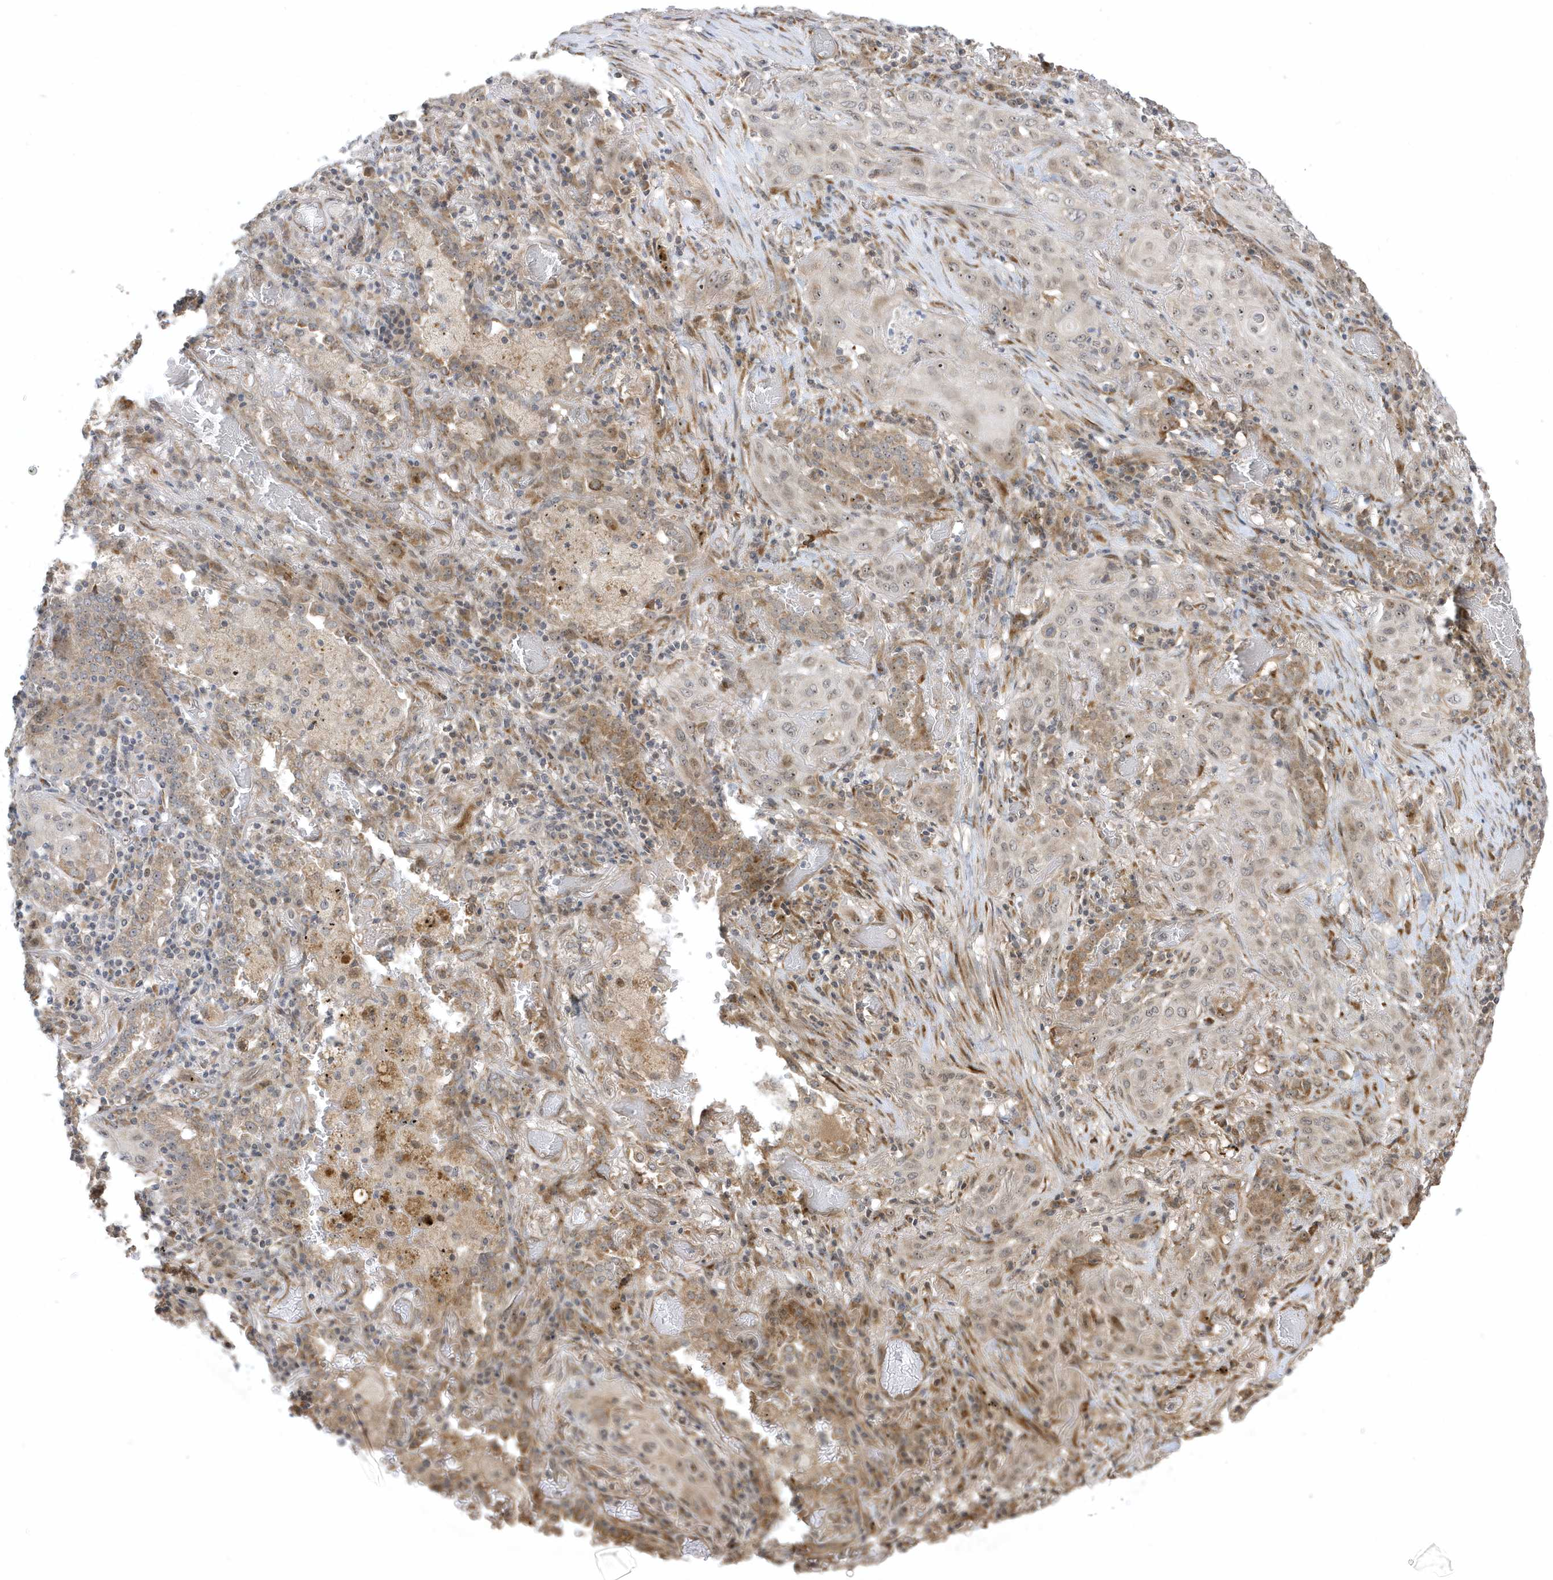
{"staining": {"intensity": "negative", "quantity": "none", "location": "none"}, "tissue": "lung cancer", "cell_type": "Tumor cells", "image_type": "cancer", "snomed": [{"axis": "morphology", "description": "Squamous cell carcinoma, NOS"}, {"axis": "topography", "description": "Lung"}], "caption": "Human lung cancer stained for a protein using IHC reveals no staining in tumor cells.", "gene": "ECM2", "patient": {"sex": "female", "age": 47}}